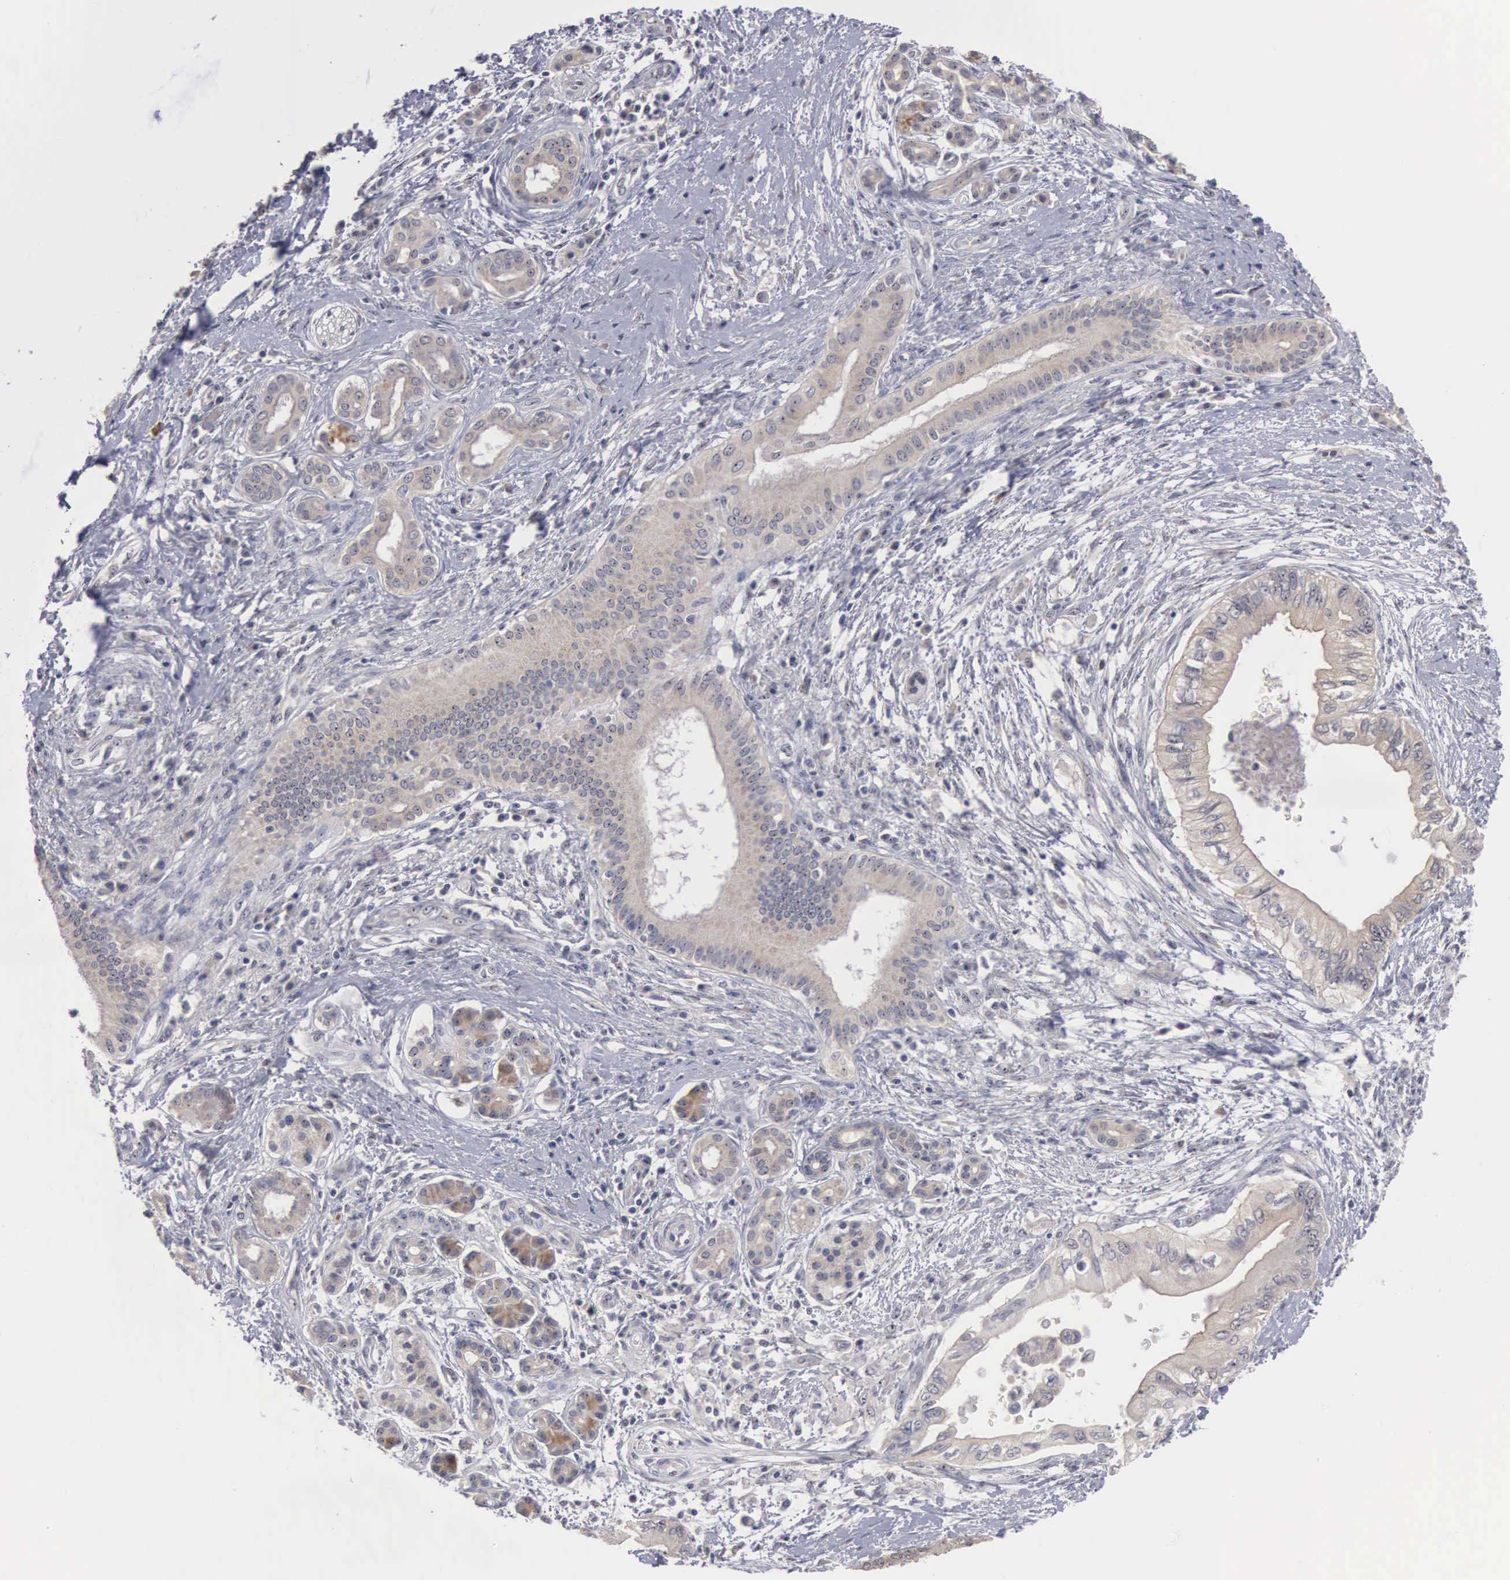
{"staining": {"intensity": "weak", "quantity": "25%-75%", "location": "cytoplasmic/membranous"}, "tissue": "pancreatic cancer", "cell_type": "Tumor cells", "image_type": "cancer", "snomed": [{"axis": "morphology", "description": "Adenocarcinoma, NOS"}, {"axis": "topography", "description": "Pancreas"}], "caption": "A photomicrograph showing weak cytoplasmic/membranous positivity in approximately 25%-75% of tumor cells in pancreatic cancer (adenocarcinoma), as visualized by brown immunohistochemical staining.", "gene": "AMN", "patient": {"sex": "female", "age": 66}}